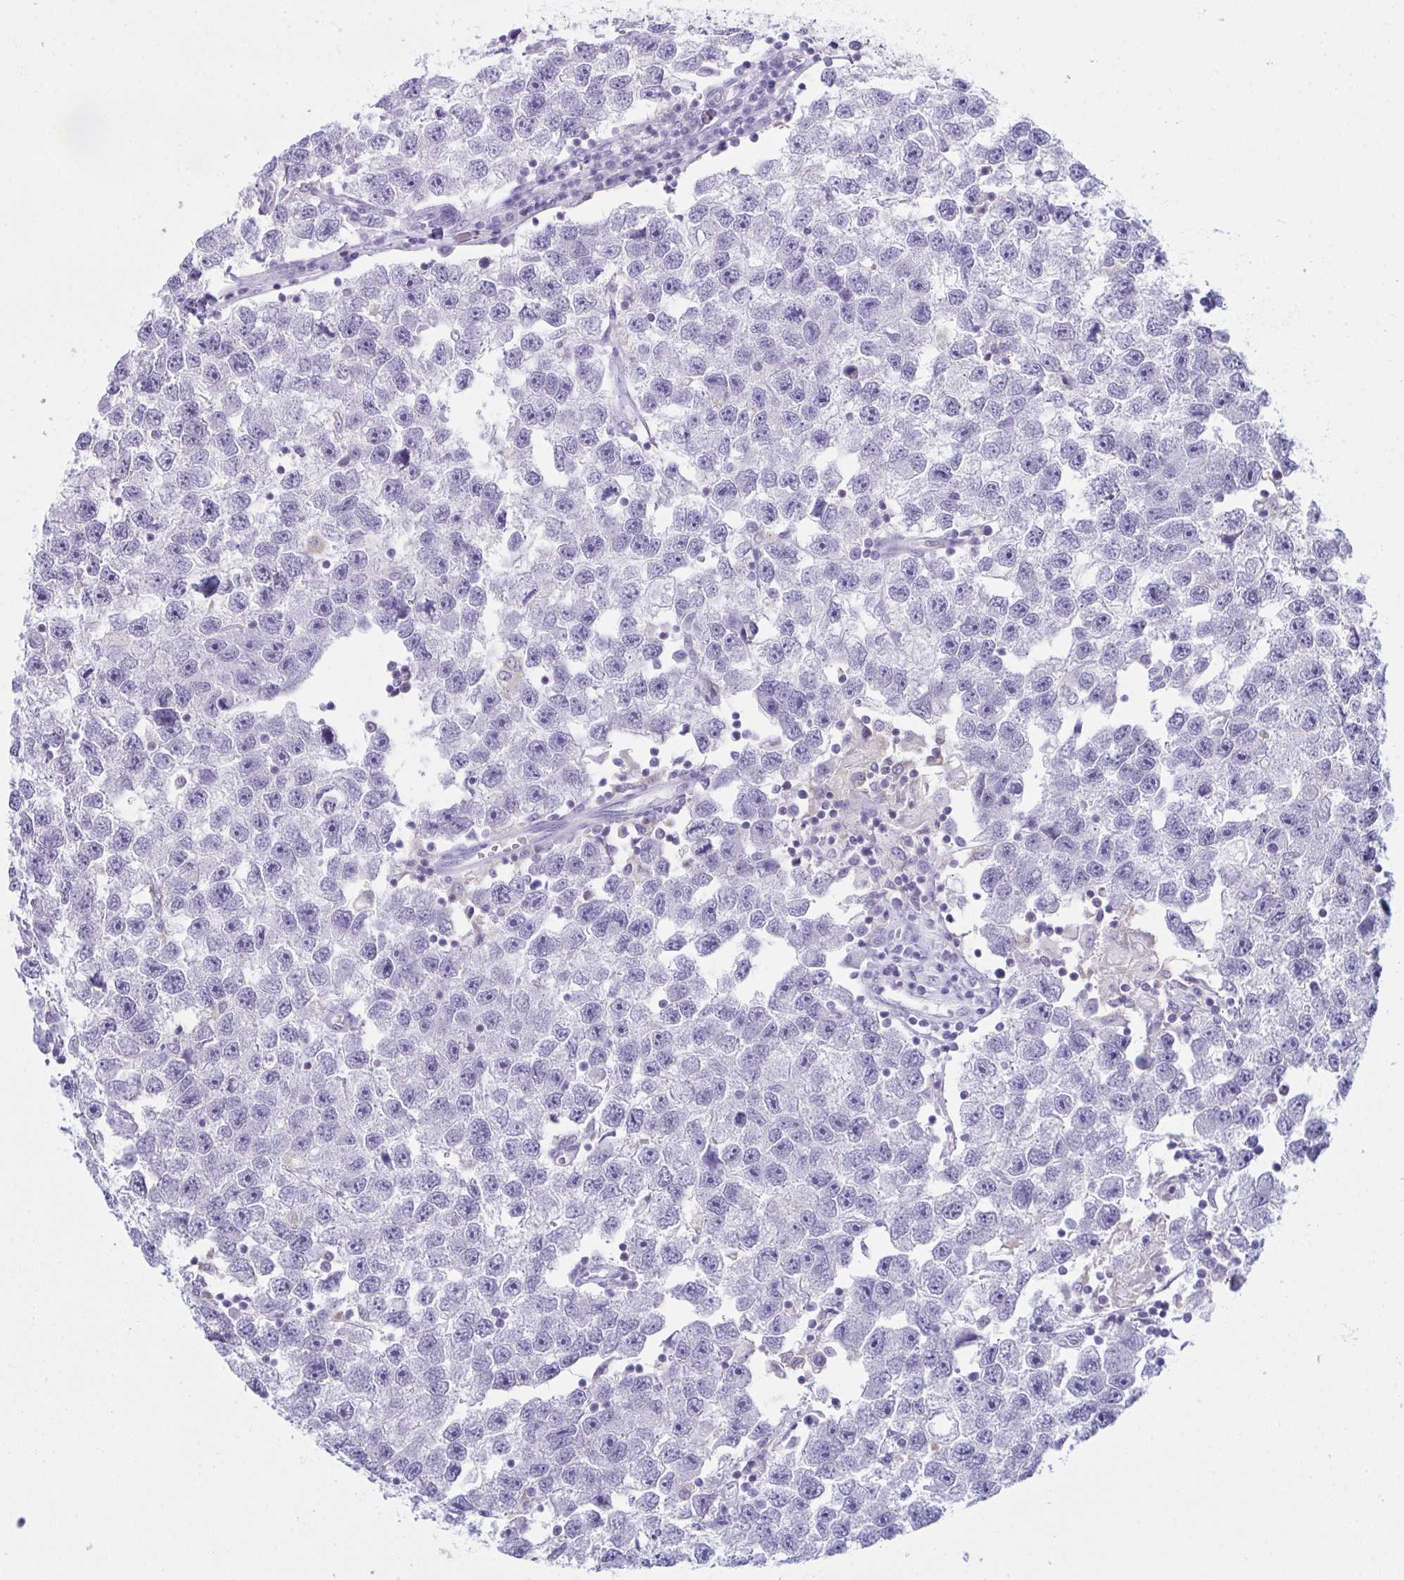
{"staining": {"intensity": "negative", "quantity": "none", "location": "none"}, "tissue": "testis cancer", "cell_type": "Tumor cells", "image_type": "cancer", "snomed": [{"axis": "morphology", "description": "Seminoma, NOS"}, {"axis": "topography", "description": "Testis"}], "caption": "DAB (3,3'-diaminobenzidine) immunohistochemical staining of human testis seminoma displays no significant expression in tumor cells.", "gene": "MYO1F", "patient": {"sex": "male", "age": 26}}